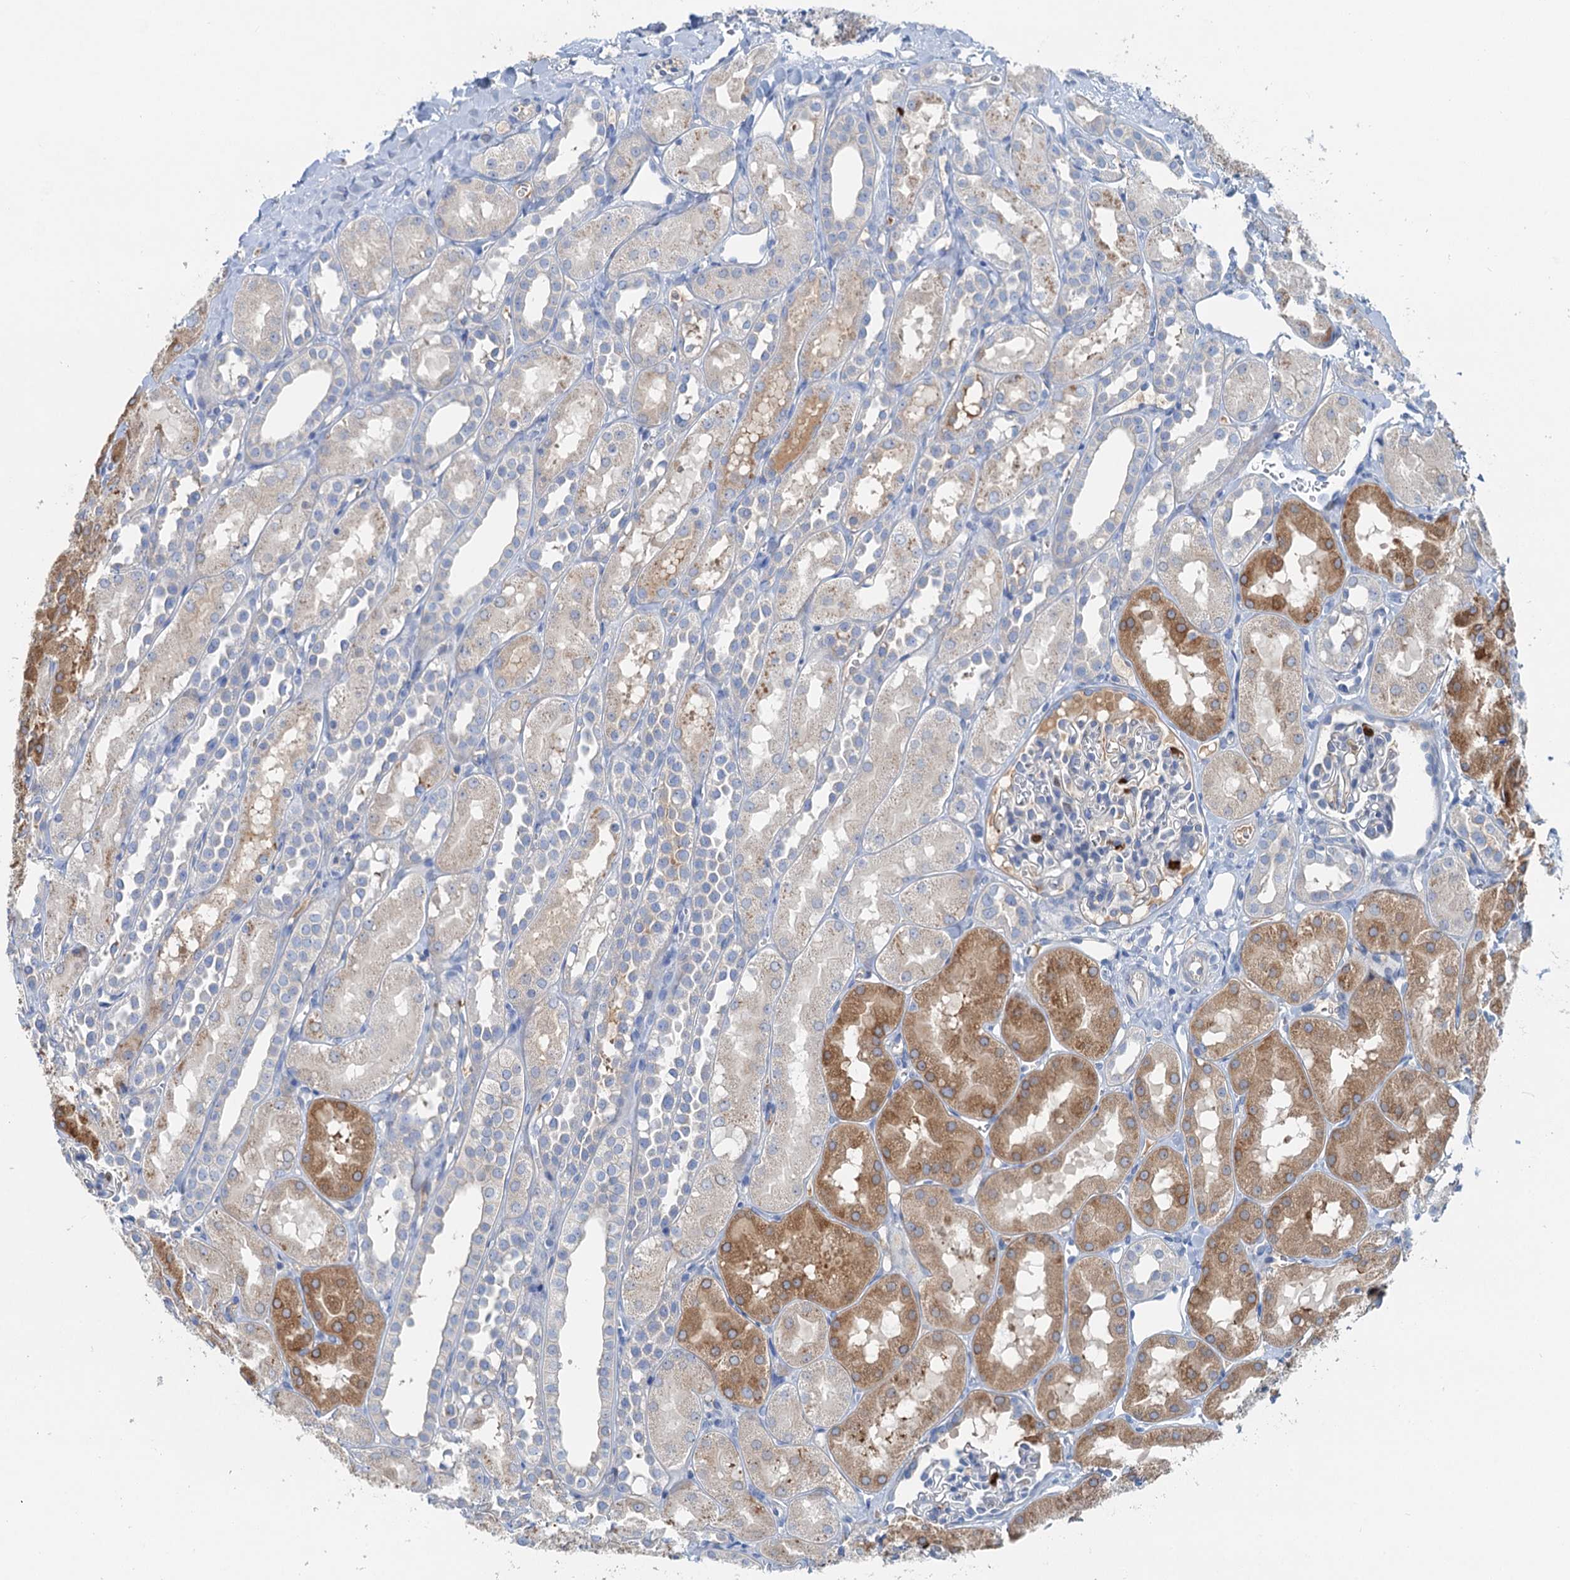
{"staining": {"intensity": "negative", "quantity": "none", "location": "none"}, "tissue": "kidney", "cell_type": "Cells in glomeruli", "image_type": "normal", "snomed": [{"axis": "morphology", "description": "Normal tissue, NOS"}, {"axis": "topography", "description": "Kidney"}, {"axis": "topography", "description": "Urinary bladder"}], "caption": "Immunohistochemistry photomicrograph of benign kidney: kidney stained with DAB exhibits no significant protein expression in cells in glomeruli. Nuclei are stained in blue.", "gene": "OTOA", "patient": {"sex": "male", "age": 16}}